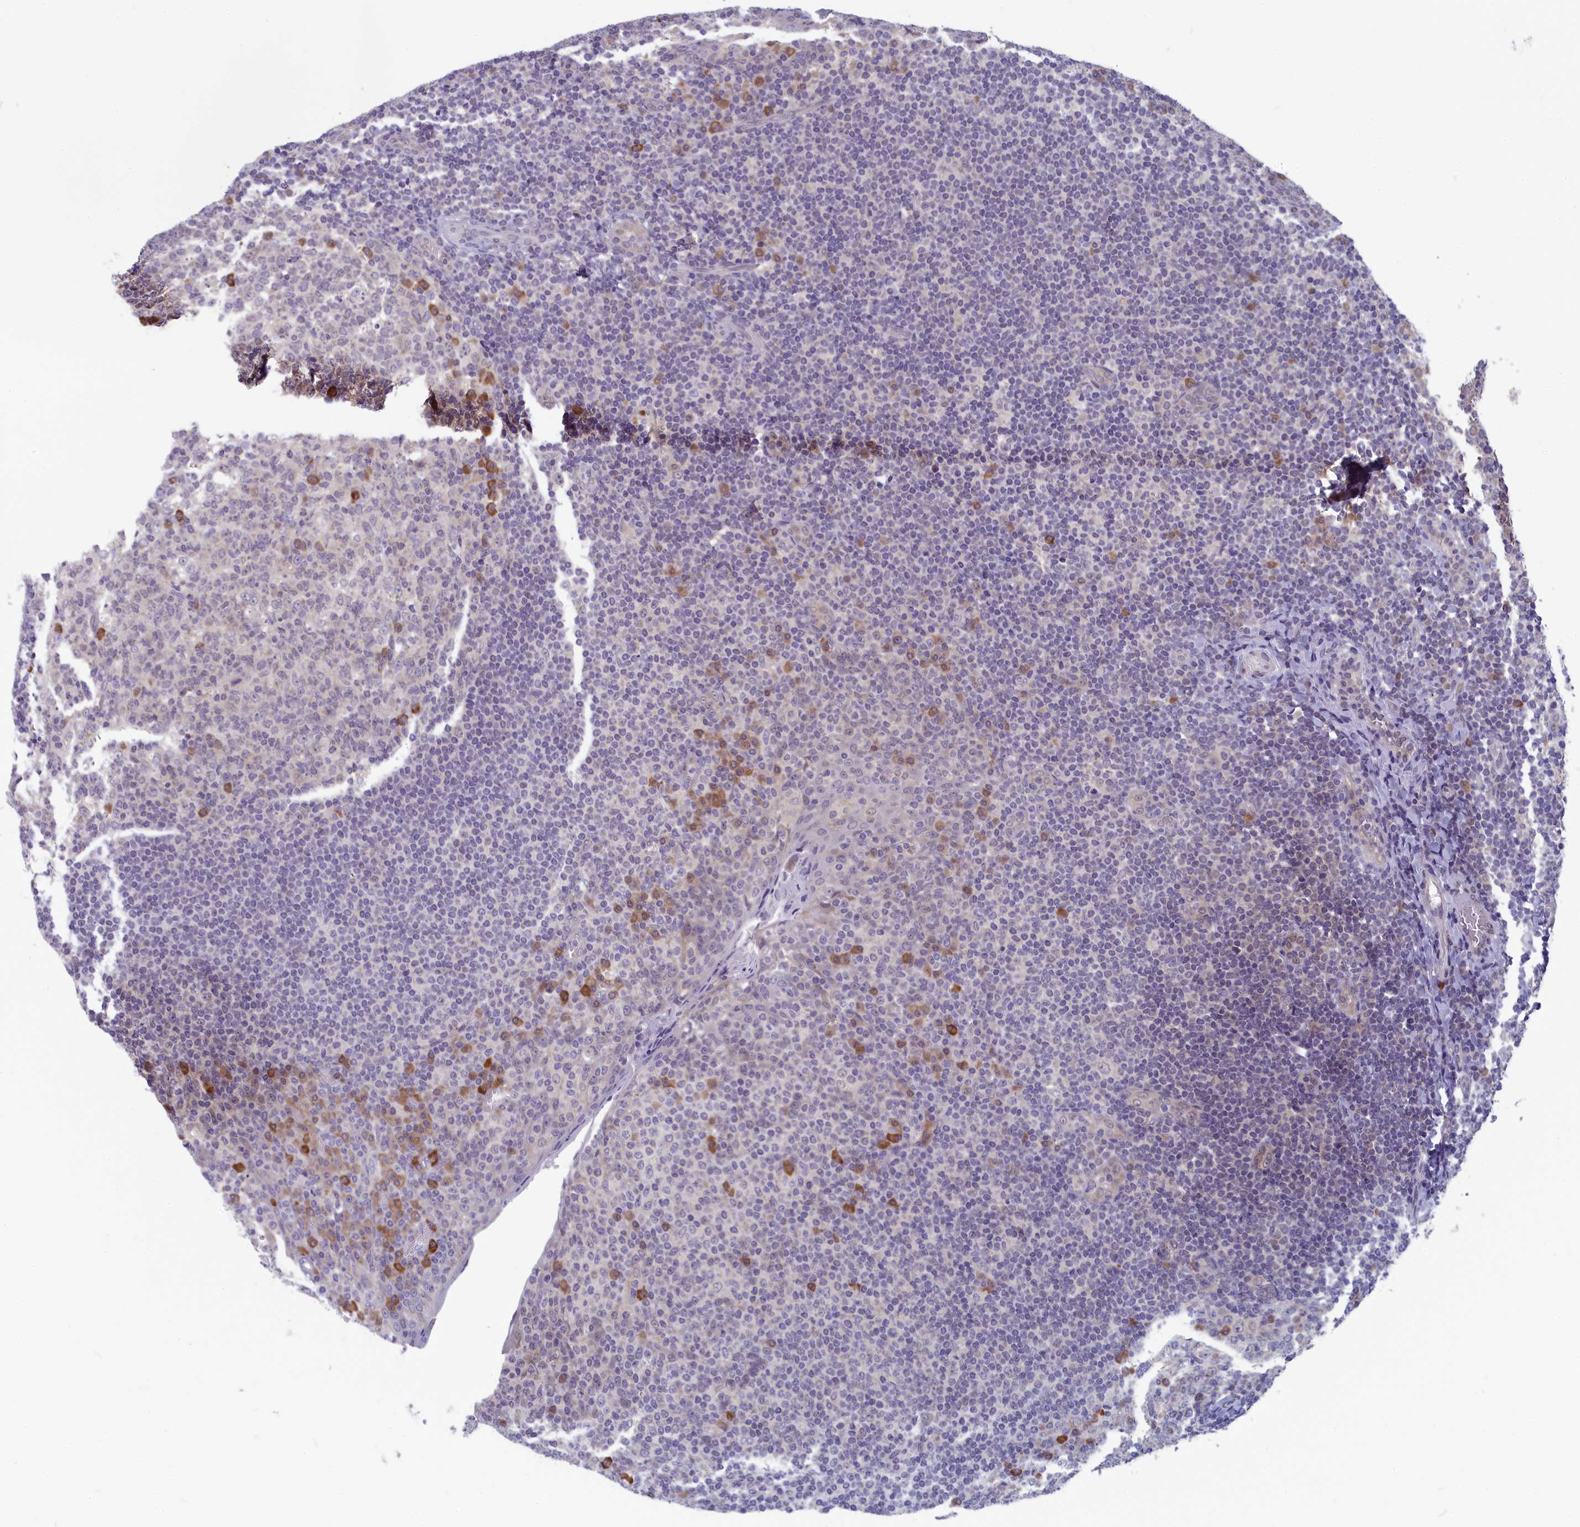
{"staining": {"intensity": "moderate", "quantity": "<25%", "location": "cytoplasmic/membranous"}, "tissue": "tonsil", "cell_type": "Germinal center cells", "image_type": "normal", "snomed": [{"axis": "morphology", "description": "Normal tissue, NOS"}, {"axis": "topography", "description": "Tonsil"}], "caption": "IHC of normal tonsil reveals low levels of moderate cytoplasmic/membranous positivity in approximately <25% of germinal center cells. The staining was performed using DAB (3,3'-diaminobenzidine) to visualize the protein expression in brown, while the nuclei were stained in blue with hematoxylin (Magnification: 20x).", "gene": "MRI1", "patient": {"sex": "female", "age": 19}}